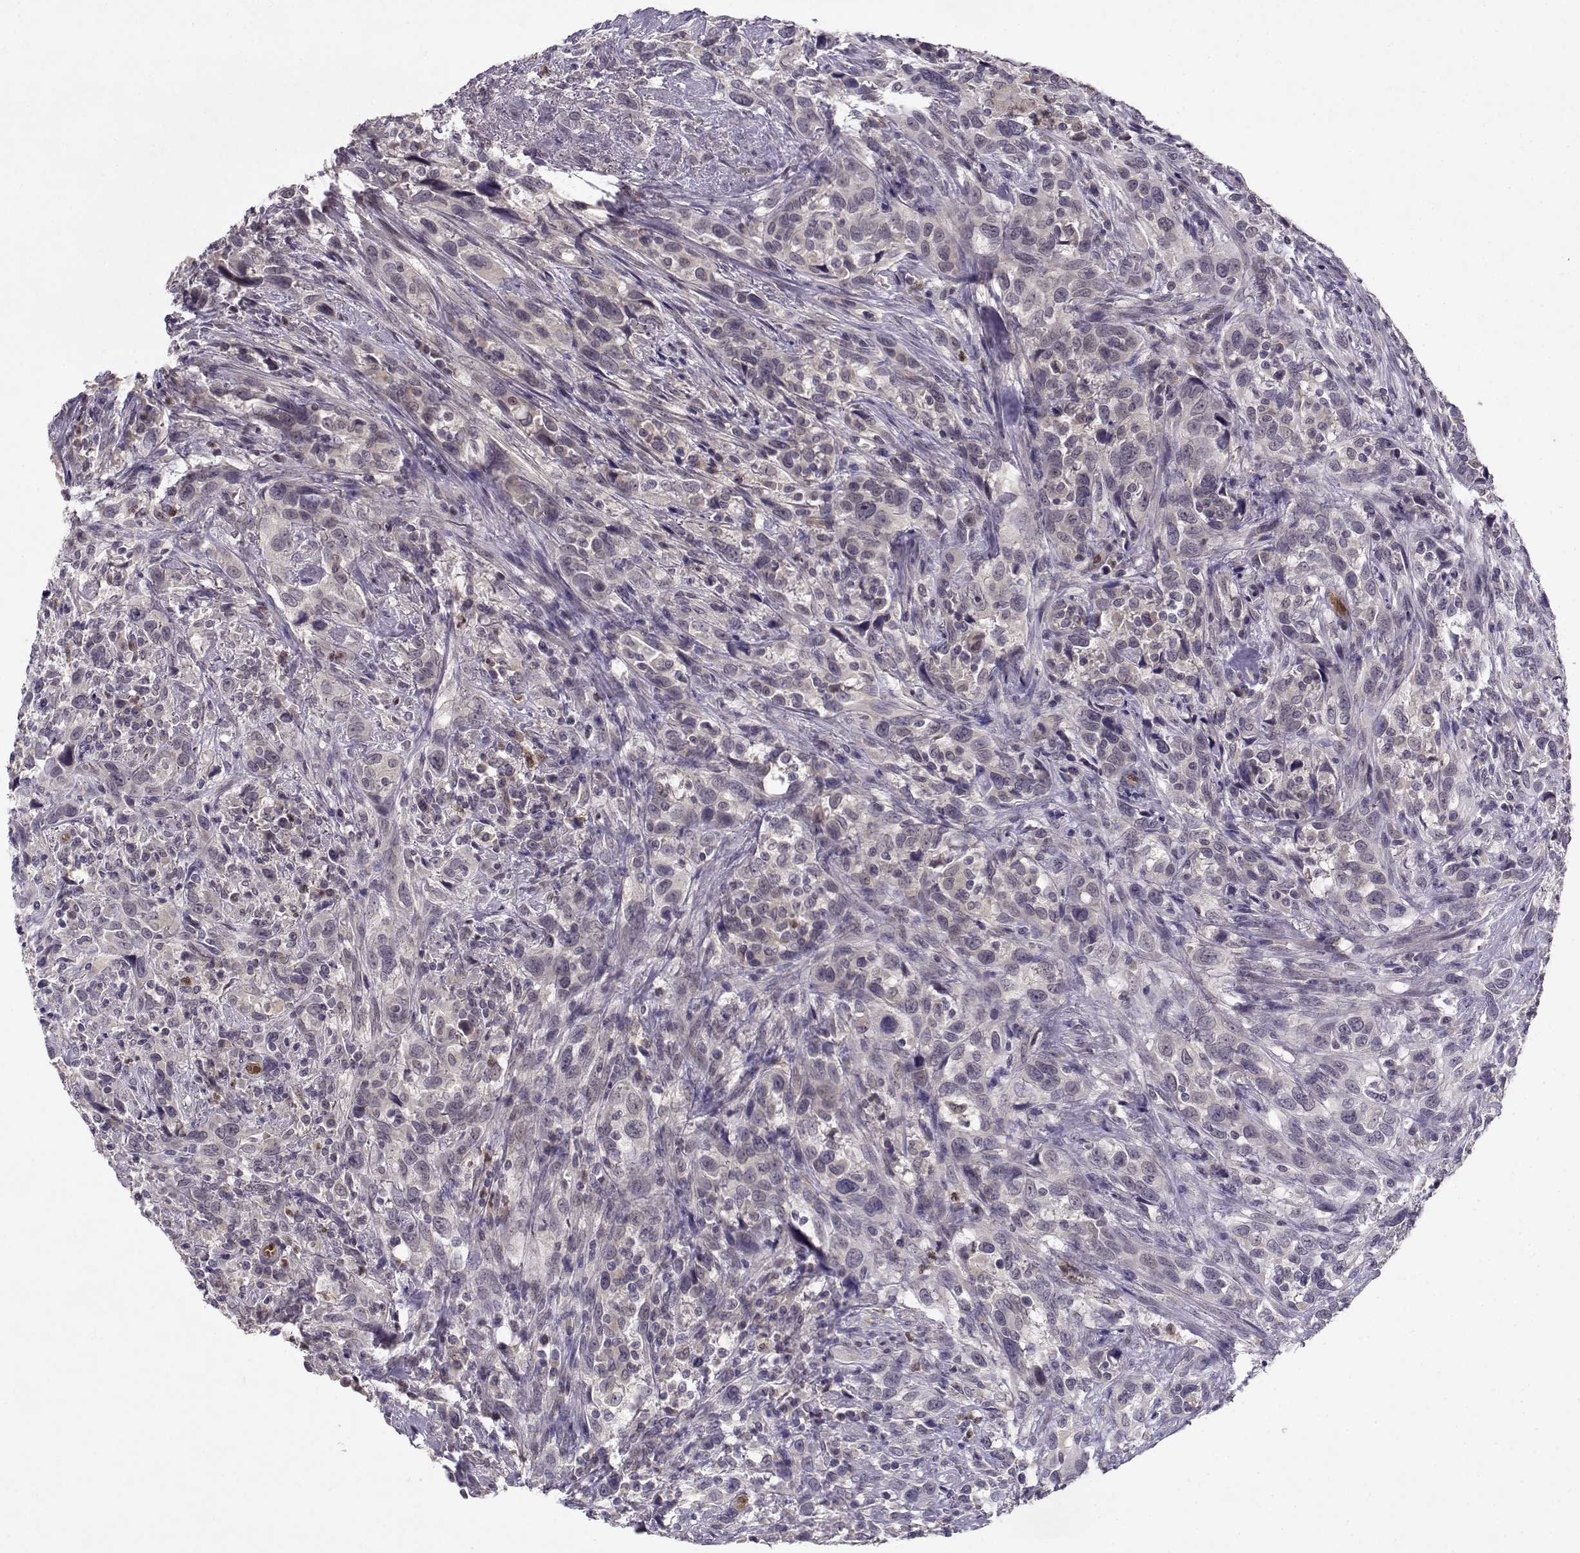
{"staining": {"intensity": "negative", "quantity": "none", "location": "none"}, "tissue": "urothelial cancer", "cell_type": "Tumor cells", "image_type": "cancer", "snomed": [{"axis": "morphology", "description": "Urothelial carcinoma, NOS"}, {"axis": "morphology", "description": "Urothelial carcinoma, High grade"}, {"axis": "topography", "description": "Urinary bladder"}], "caption": "There is no significant staining in tumor cells of urothelial cancer.", "gene": "BMX", "patient": {"sex": "female", "age": 64}}